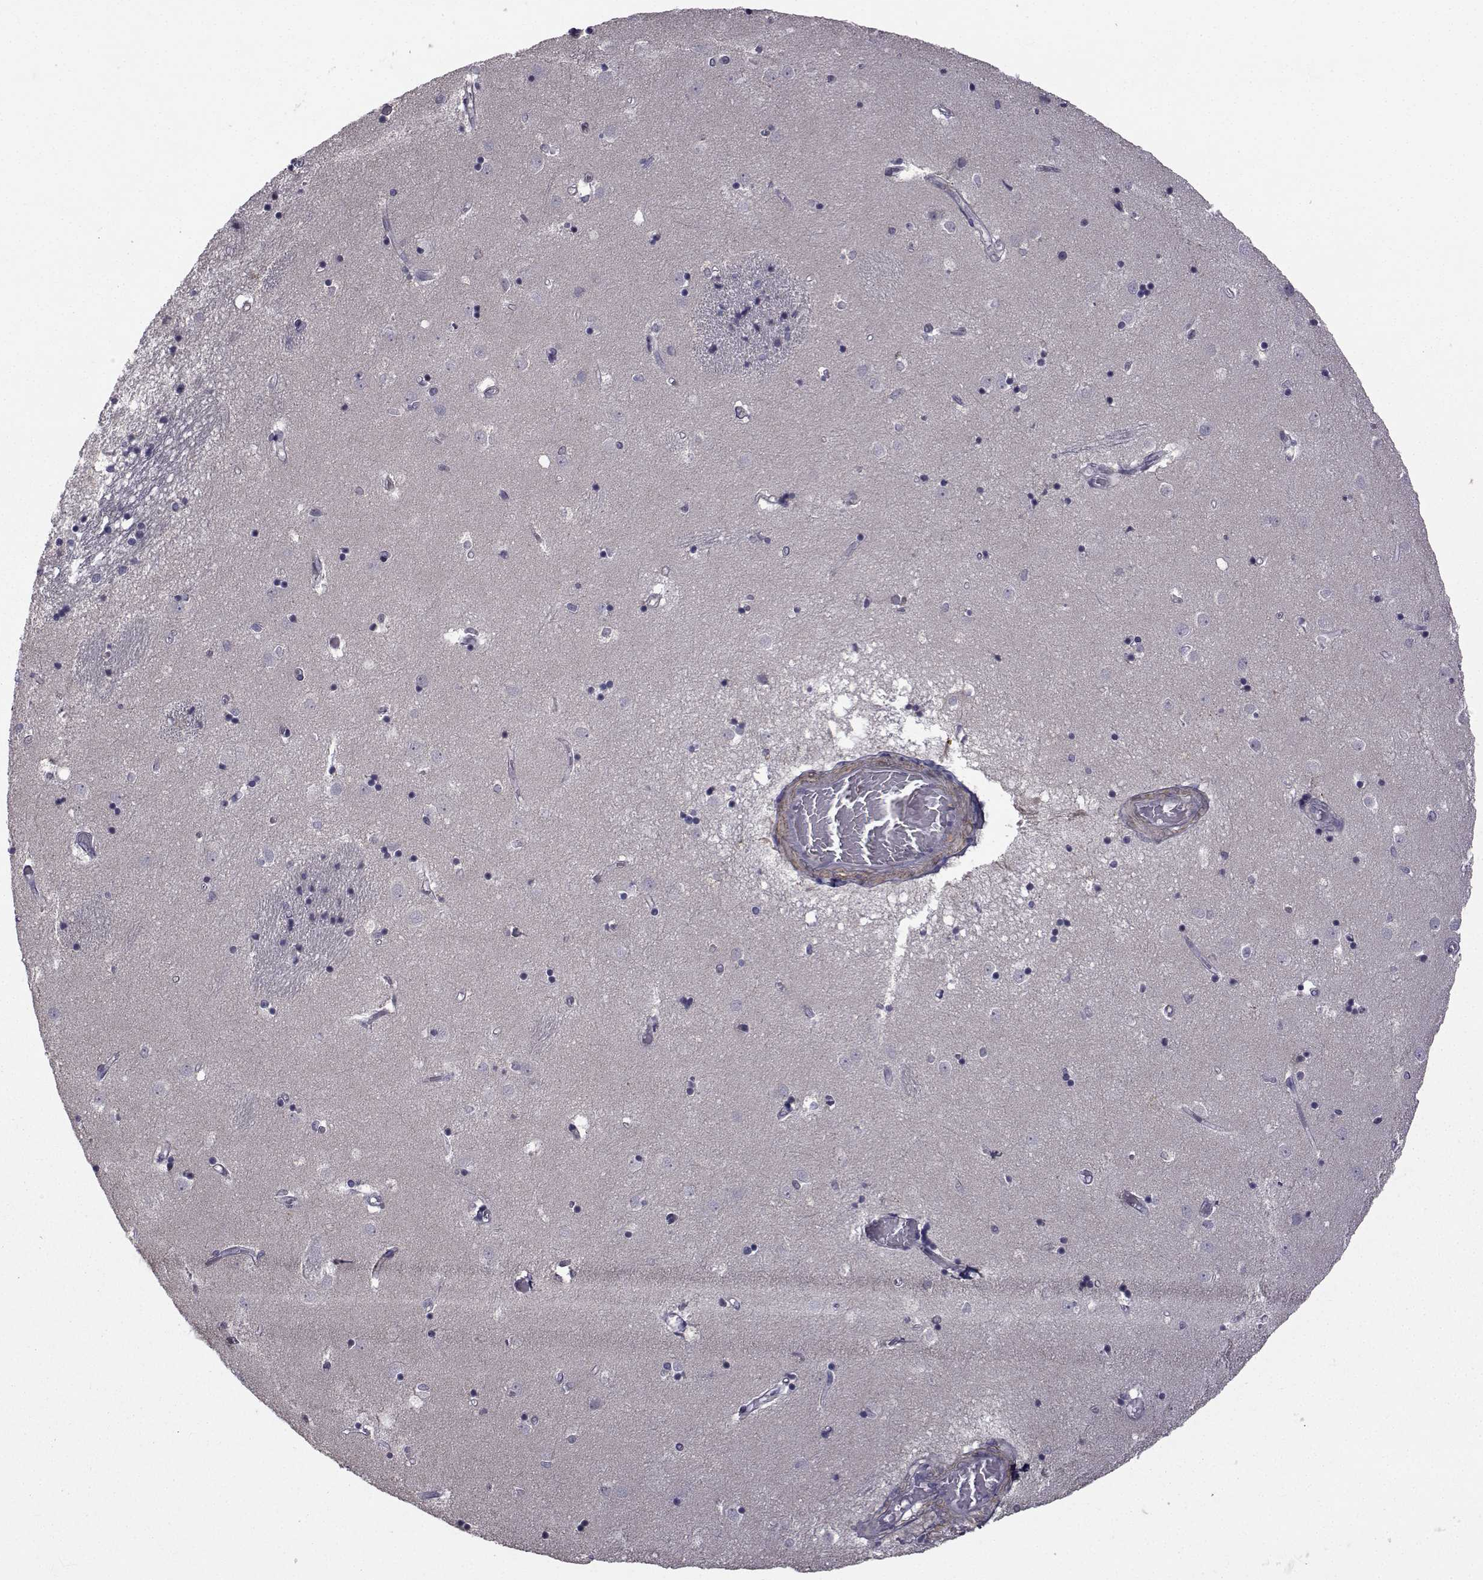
{"staining": {"intensity": "negative", "quantity": "none", "location": "none"}, "tissue": "caudate", "cell_type": "Glial cells", "image_type": "normal", "snomed": [{"axis": "morphology", "description": "Normal tissue, NOS"}, {"axis": "topography", "description": "Lateral ventricle wall"}], "caption": "Immunohistochemical staining of normal human caudate demonstrates no significant staining in glial cells.", "gene": "FDXR", "patient": {"sex": "male", "age": 54}}